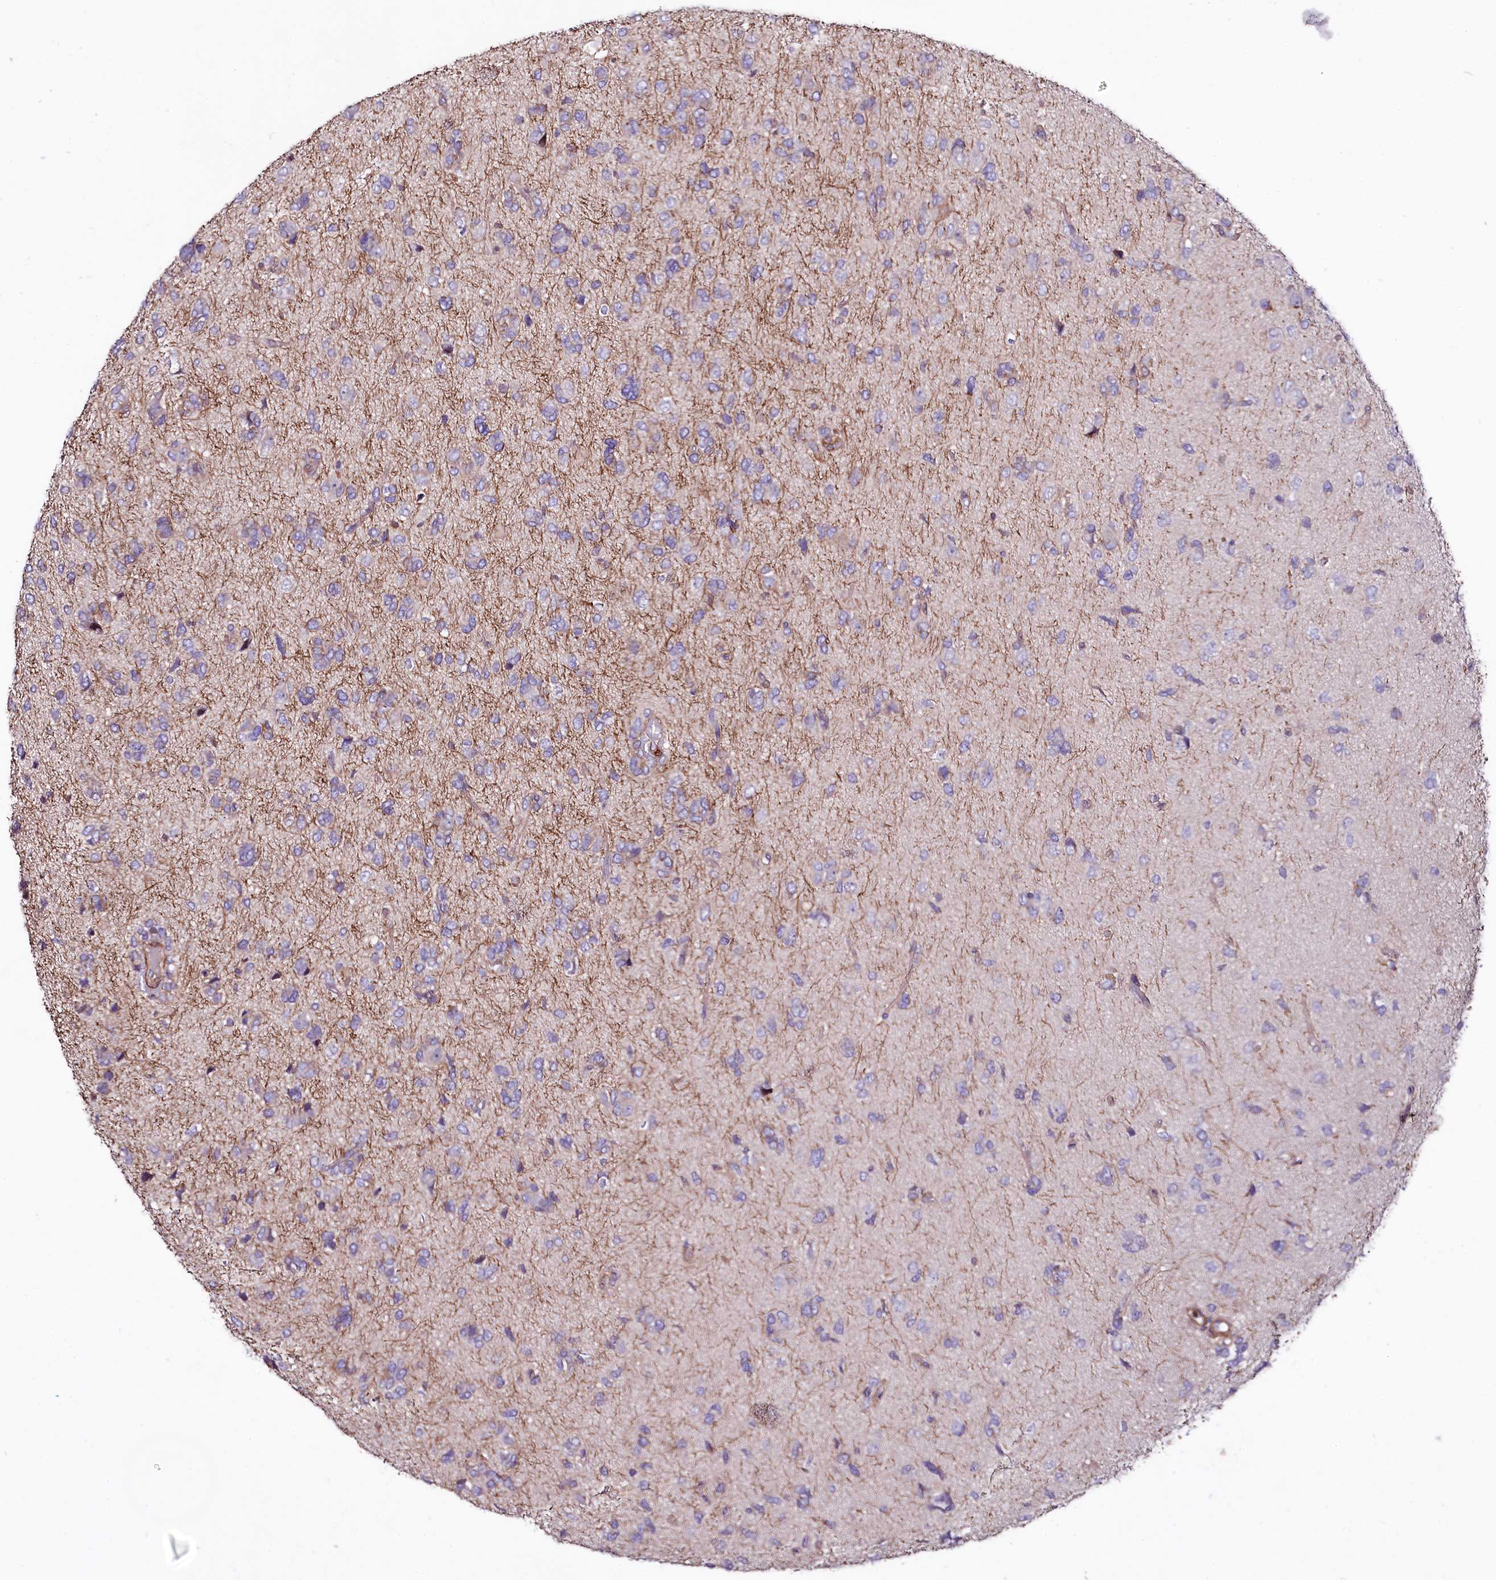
{"staining": {"intensity": "negative", "quantity": "none", "location": "none"}, "tissue": "glioma", "cell_type": "Tumor cells", "image_type": "cancer", "snomed": [{"axis": "morphology", "description": "Glioma, malignant, High grade"}, {"axis": "topography", "description": "Brain"}], "caption": "A high-resolution photomicrograph shows immunohistochemistry (IHC) staining of glioma, which exhibits no significant positivity in tumor cells. (Brightfield microscopy of DAB (3,3'-diaminobenzidine) immunohistochemistry at high magnification).", "gene": "FCHSD2", "patient": {"sex": "female", "age": 59}}